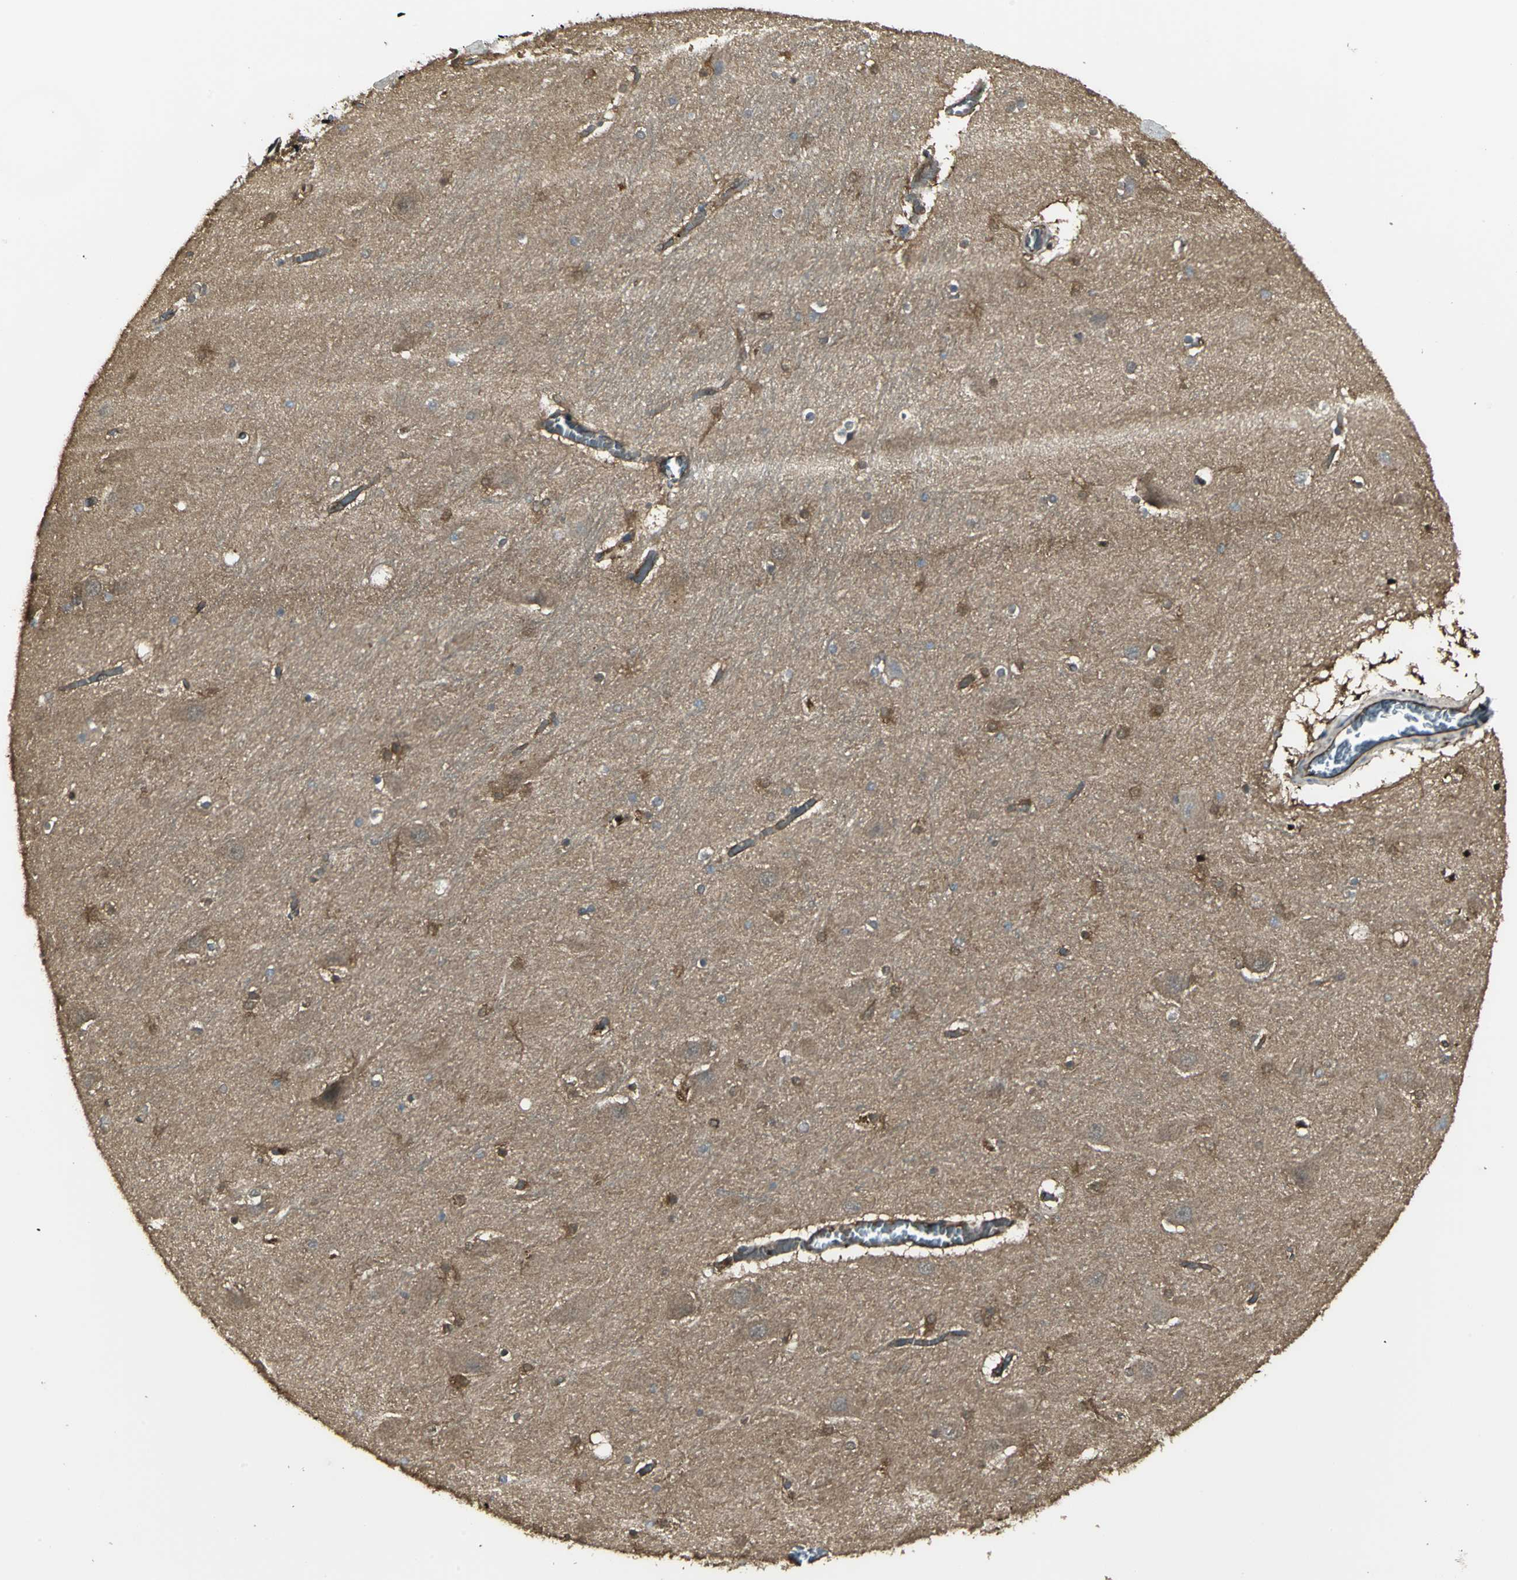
{"staining": {"intensity": "moderate", "quantity": ">75%", "location": "cytoplasmic/membranous"}, "tissue": "hippocampus", "cell_type": "Glial cells", "image_type": "normal", "snomed": [{"axis": "morphology", "description": "Normal tissue, NOS"}, {"axis": "topography", "description": "Hippocampus"}], "caption": "DAB (3,3'-diaminobenzidine) immunohistochemical staining of normal human hippocampus displays moderate cytoplasmic/membranous protein expression in about >75% of glial cells.", "gene": "PRXL2B", "patient": {"sex": "male", "age": 45}}